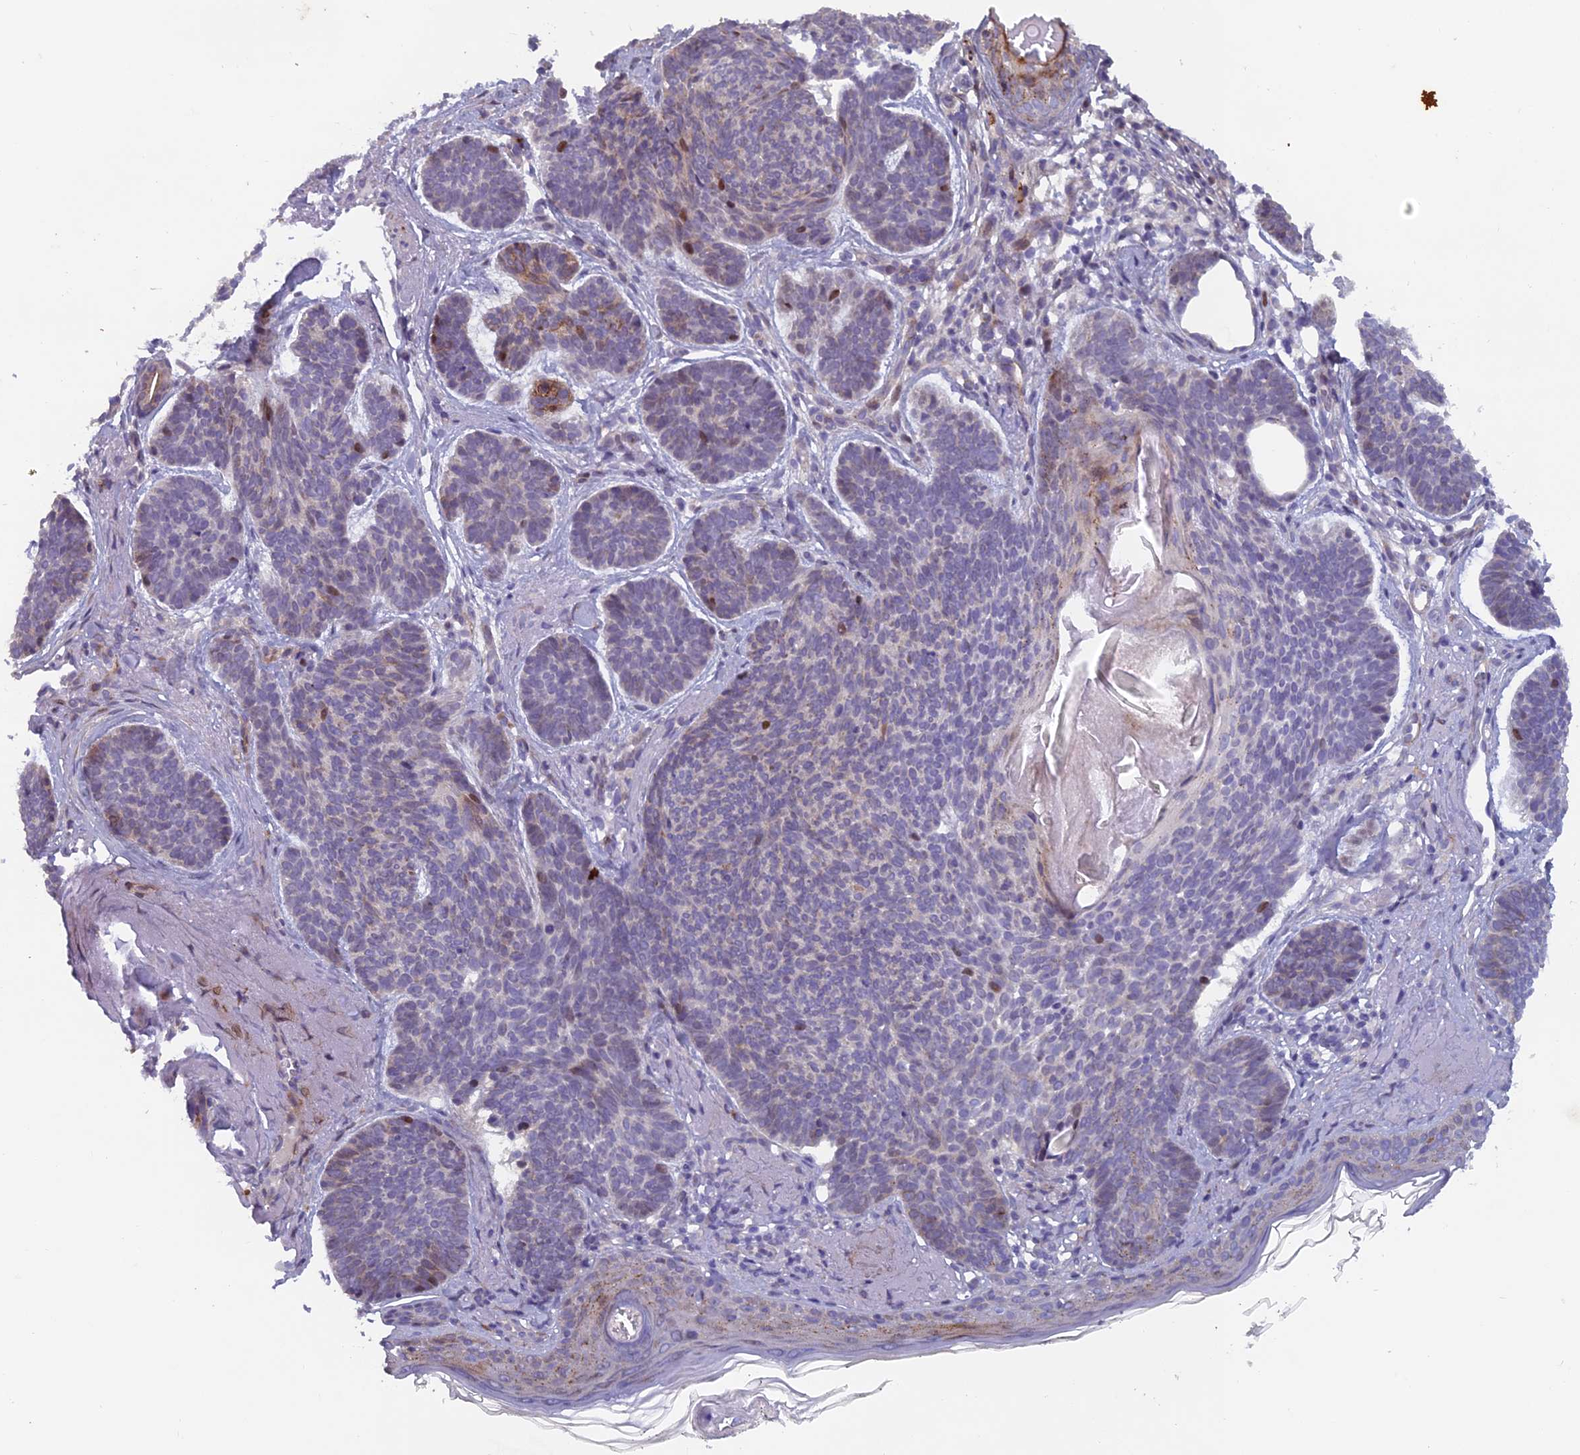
{"staining": {"intensity": "strong", "quantity": "25%-75%", "location": "cytoplasmic/membranous"}, "tissue": "skin cancer", "cell_type": "Tumor cells", "image_type": "cancer", "snomed": [{"axis": "morphology", "description": "Basal cell carcinoma"}, {"axis": "topography", "description": "Skin"}], "caption": "Brown immunohistochemical staining in human basal cell carcinoma (skin) displays strong cytoplasmic/membranous positivity in approximately 25%-75% of tumor cells.", "gene": "B9D2", "patient": {"sex": "female", "age": 74}}